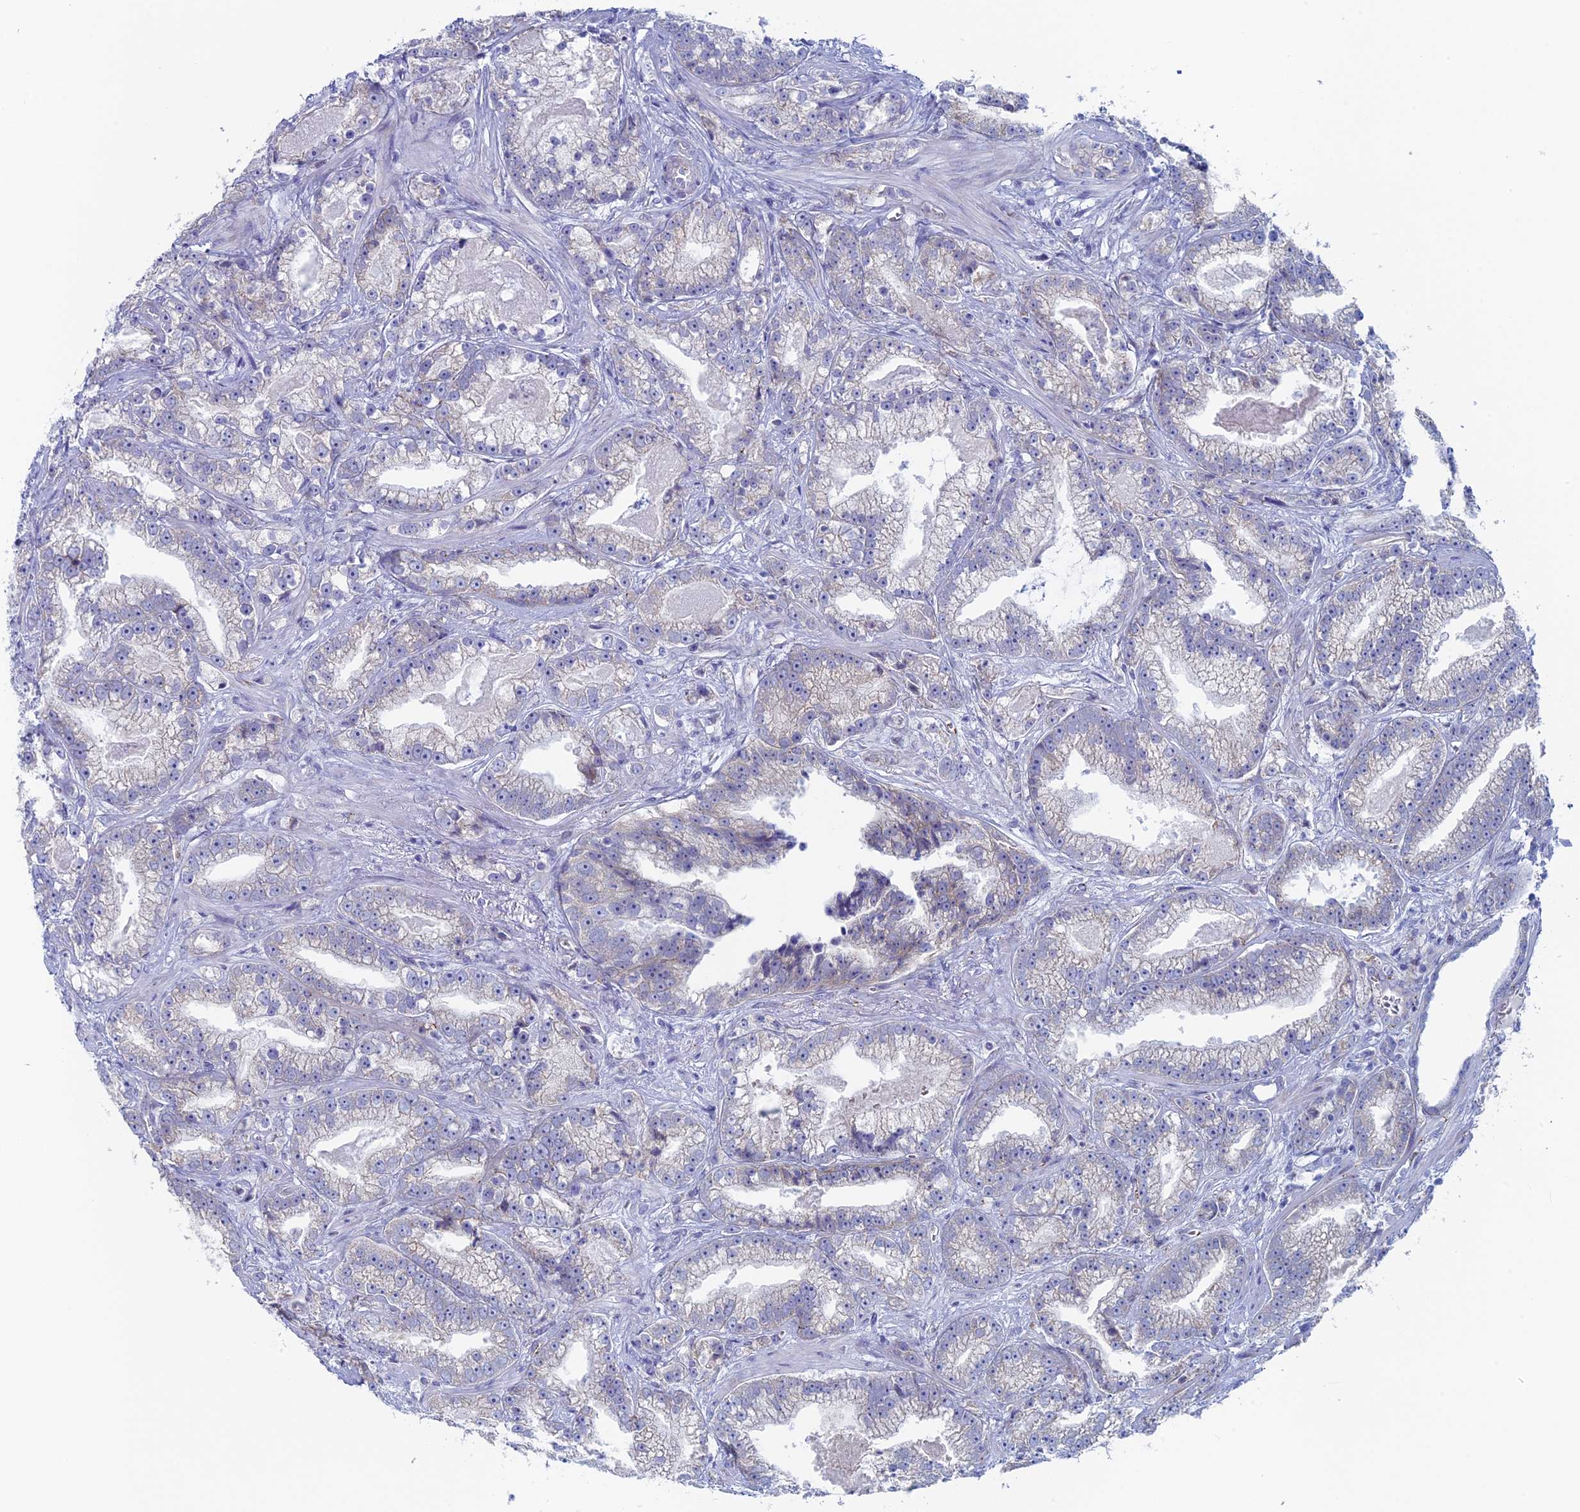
{"staining": {"intensity": "negative", "quantity": "none", "location": "none"}, "tissue": "prostate cancer", "cell_type": "Tumor cells", "image_type": "cancer", "snomed": [{"axis": "morphology", "description": "Adenocarcinoma, High grade"}, {"axis": "topography", "description": "Prostate and seminal vesicle, NOS"}], "caption": "High magnification brightfield microscopy of adenocarcinoma (high-grade) (prostate) stained with DAB (brown) and counterstained with hematoxylin (blue): tumor cells show no significant staining.", "gene": "MAGEB6", "patient": {"sex": "male", "age": 67}}